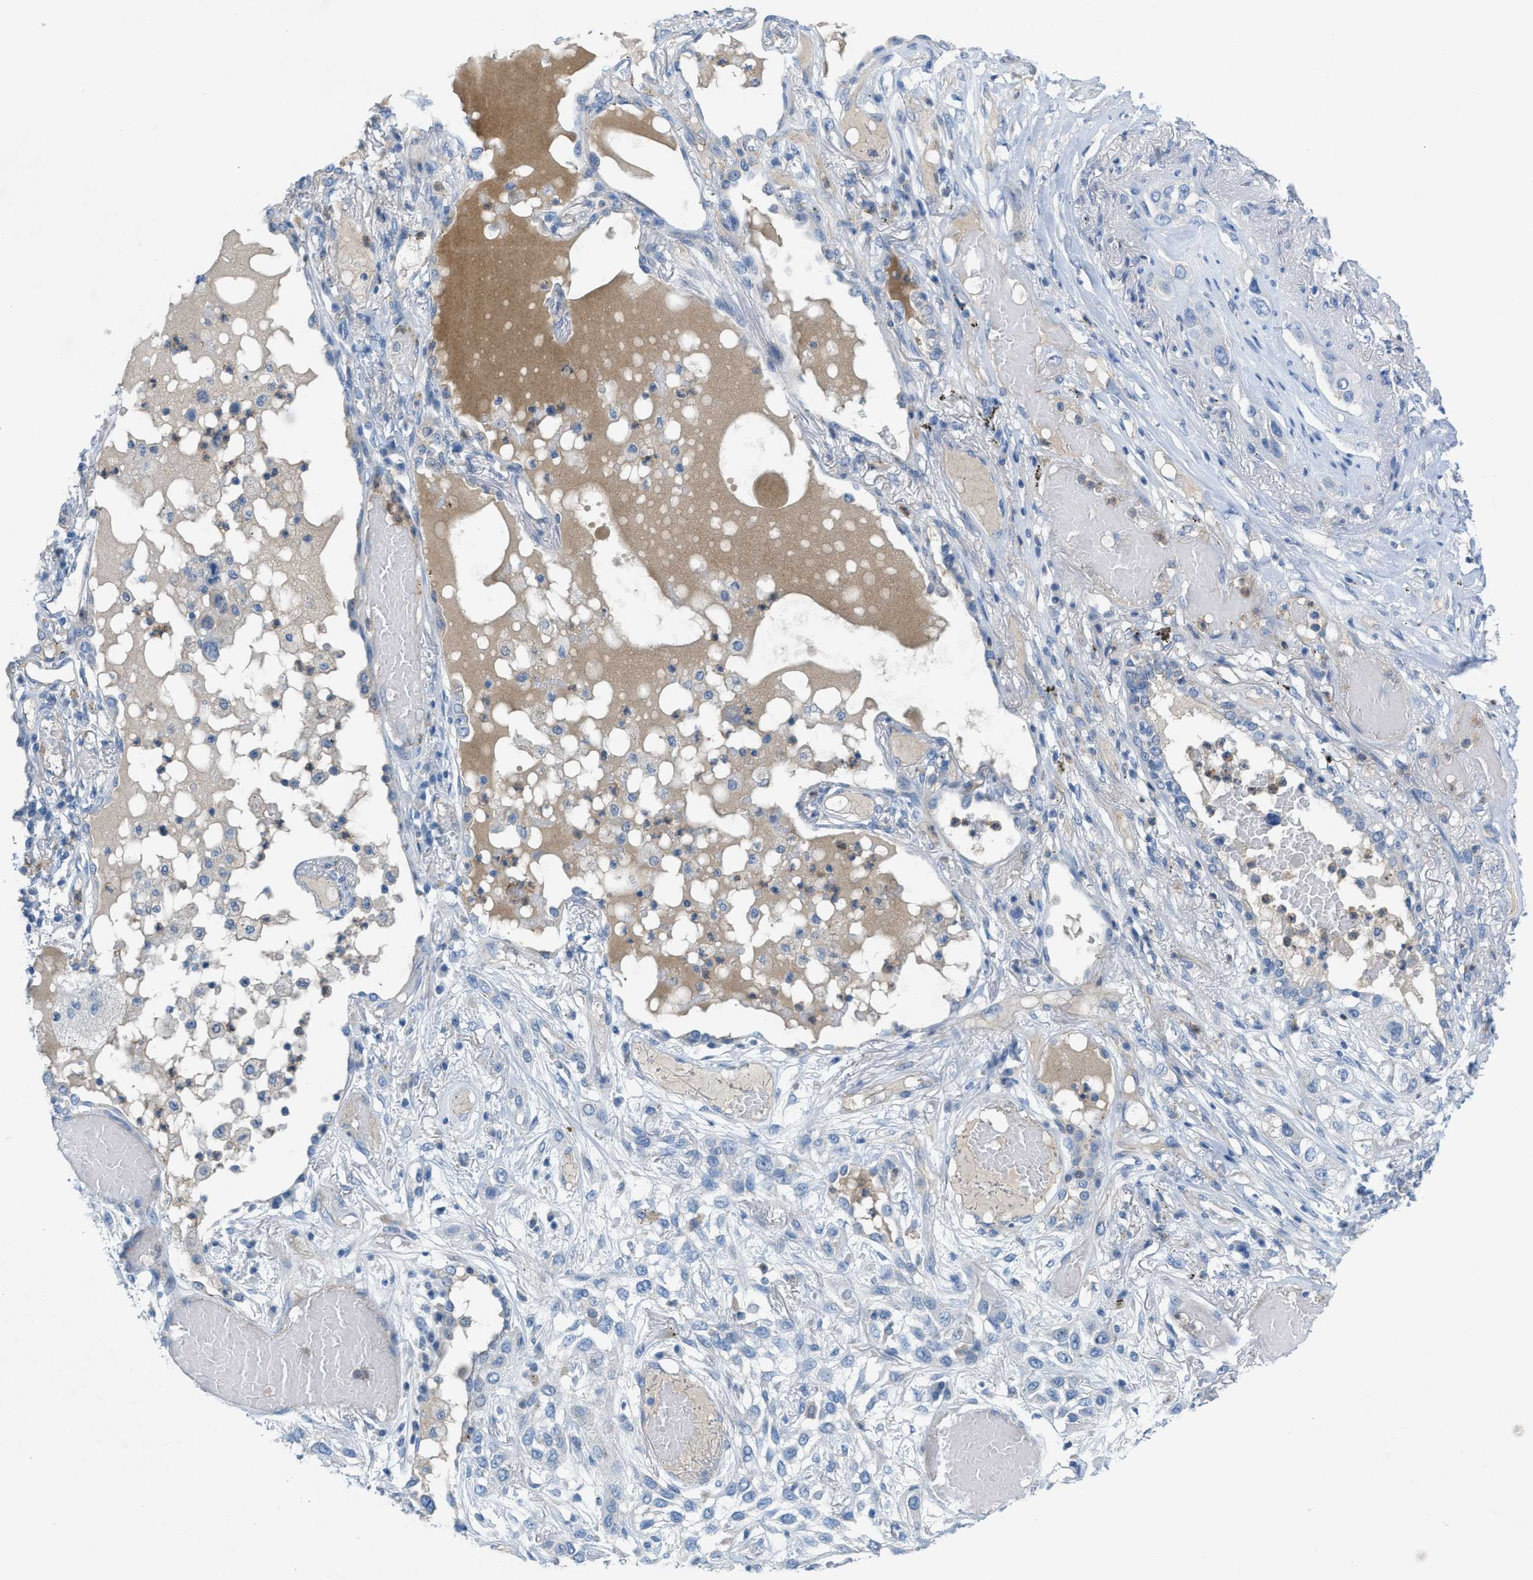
{"staining": {"intensity": "negative", "quantity": "none", "location": "none"}, "tissue": "lung cancer", "cell_type": "Tumor cells", "image_type": "cancer", "snomed": [{"axis": "morphology", "description": "Squamous cell carcinoma, NOS"}, {"axis": "topography", "description": "Lung"}], "caption": "Immunohistochemistry (IHC) image of lung cancer stained for a protein (brown), which reveals no staining in tumor cells. (DAB immunohistochemistry (IHC) with hematoxylin counter stain).", "gene": "CRB3", "patient": {"sex": "male", "age": 71}}